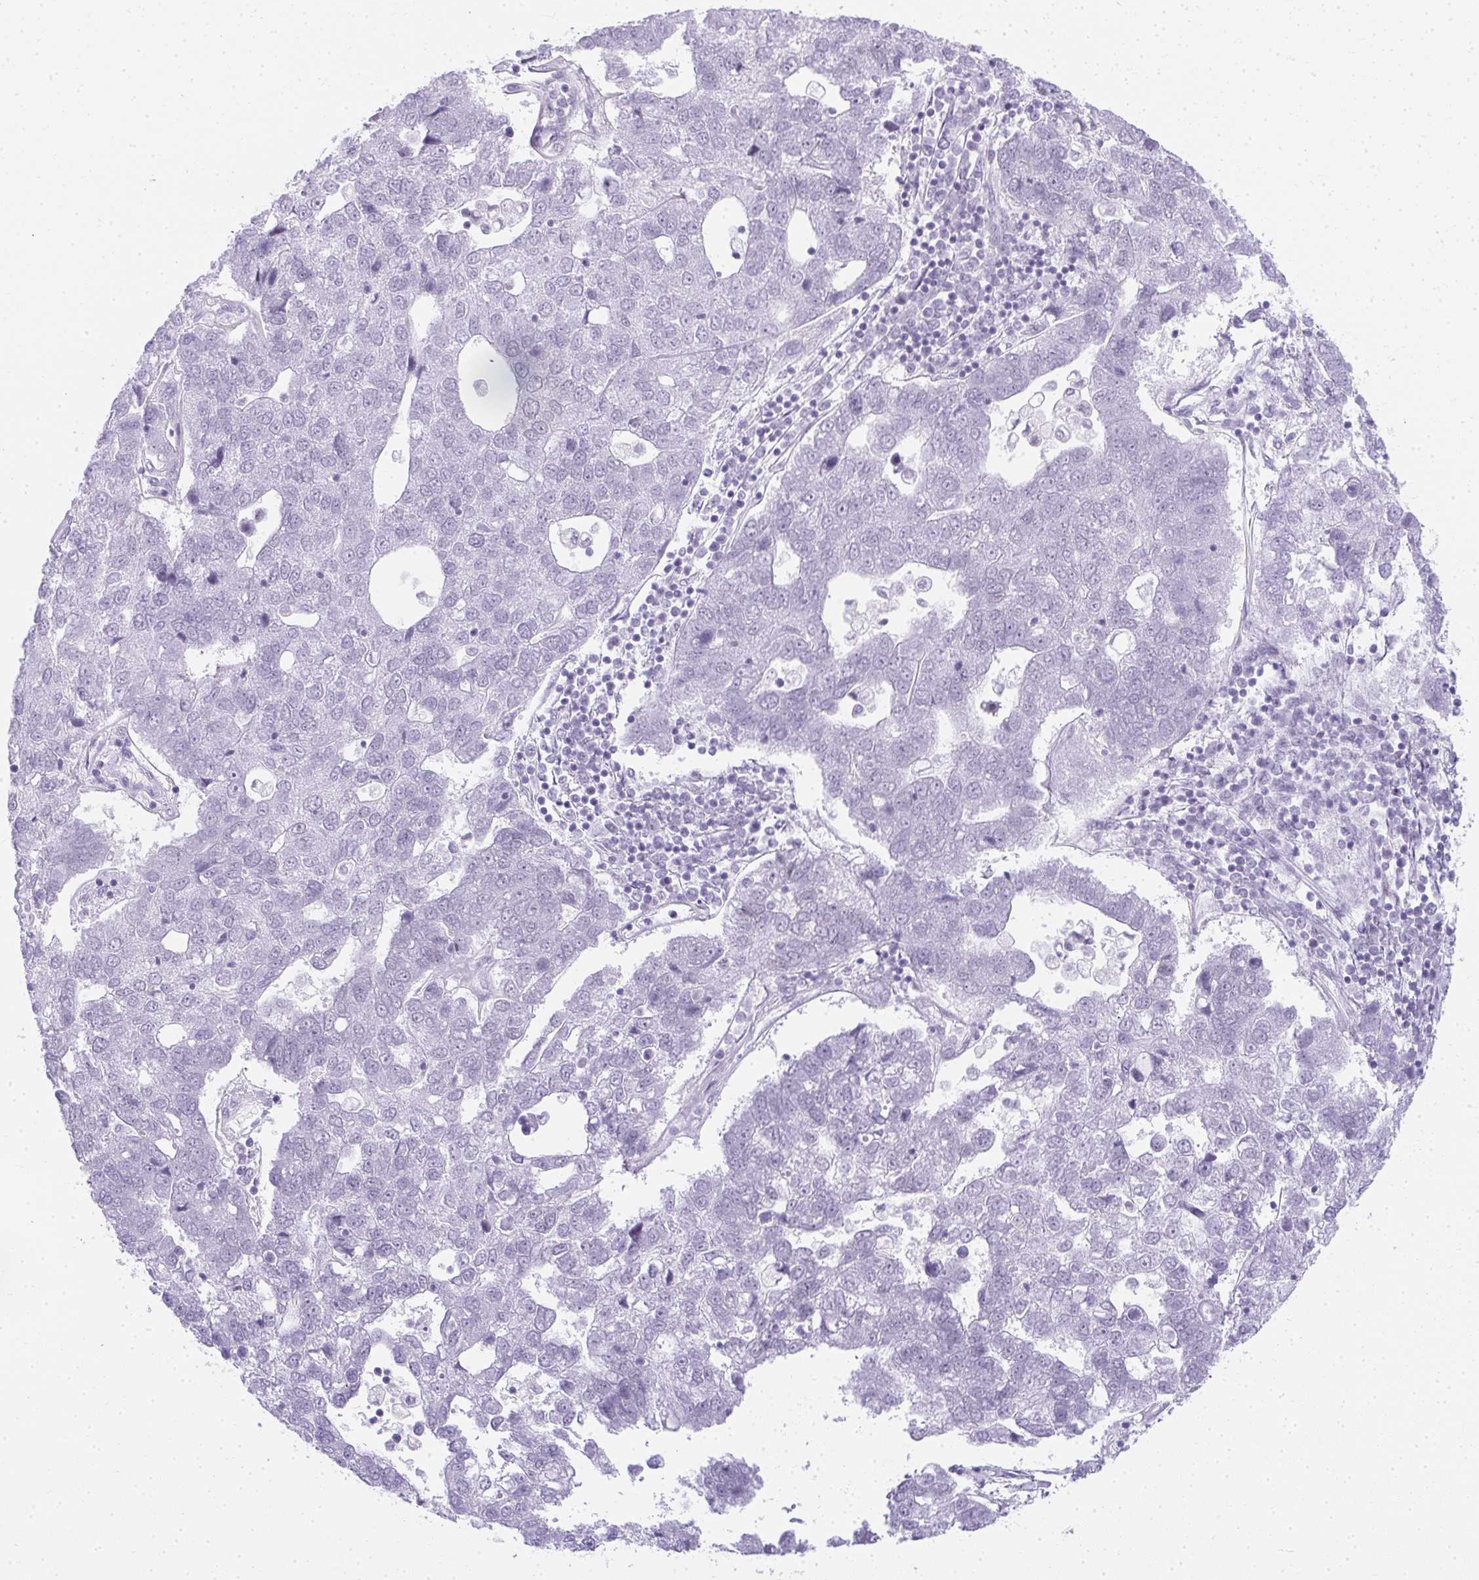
{"staining": {"intensity": "negative", "quantity": "none", "location": "none"}, "tissue": "pancreatic cancer", "cell_type": "Tumor cells", "image_type": "cancer", "snomed": [{"axis": "morphology", "description": "Adenocarcinoma, NOS"}, {"axis": "topography", "description": "Pancreas"}], "caption": "Immunohistochemical staining of pancreatic cancer demonstrates no significant staining in tumor cells.", "gene": "PLA2G1B", "patient": {"sex": "female", "age": 61}}